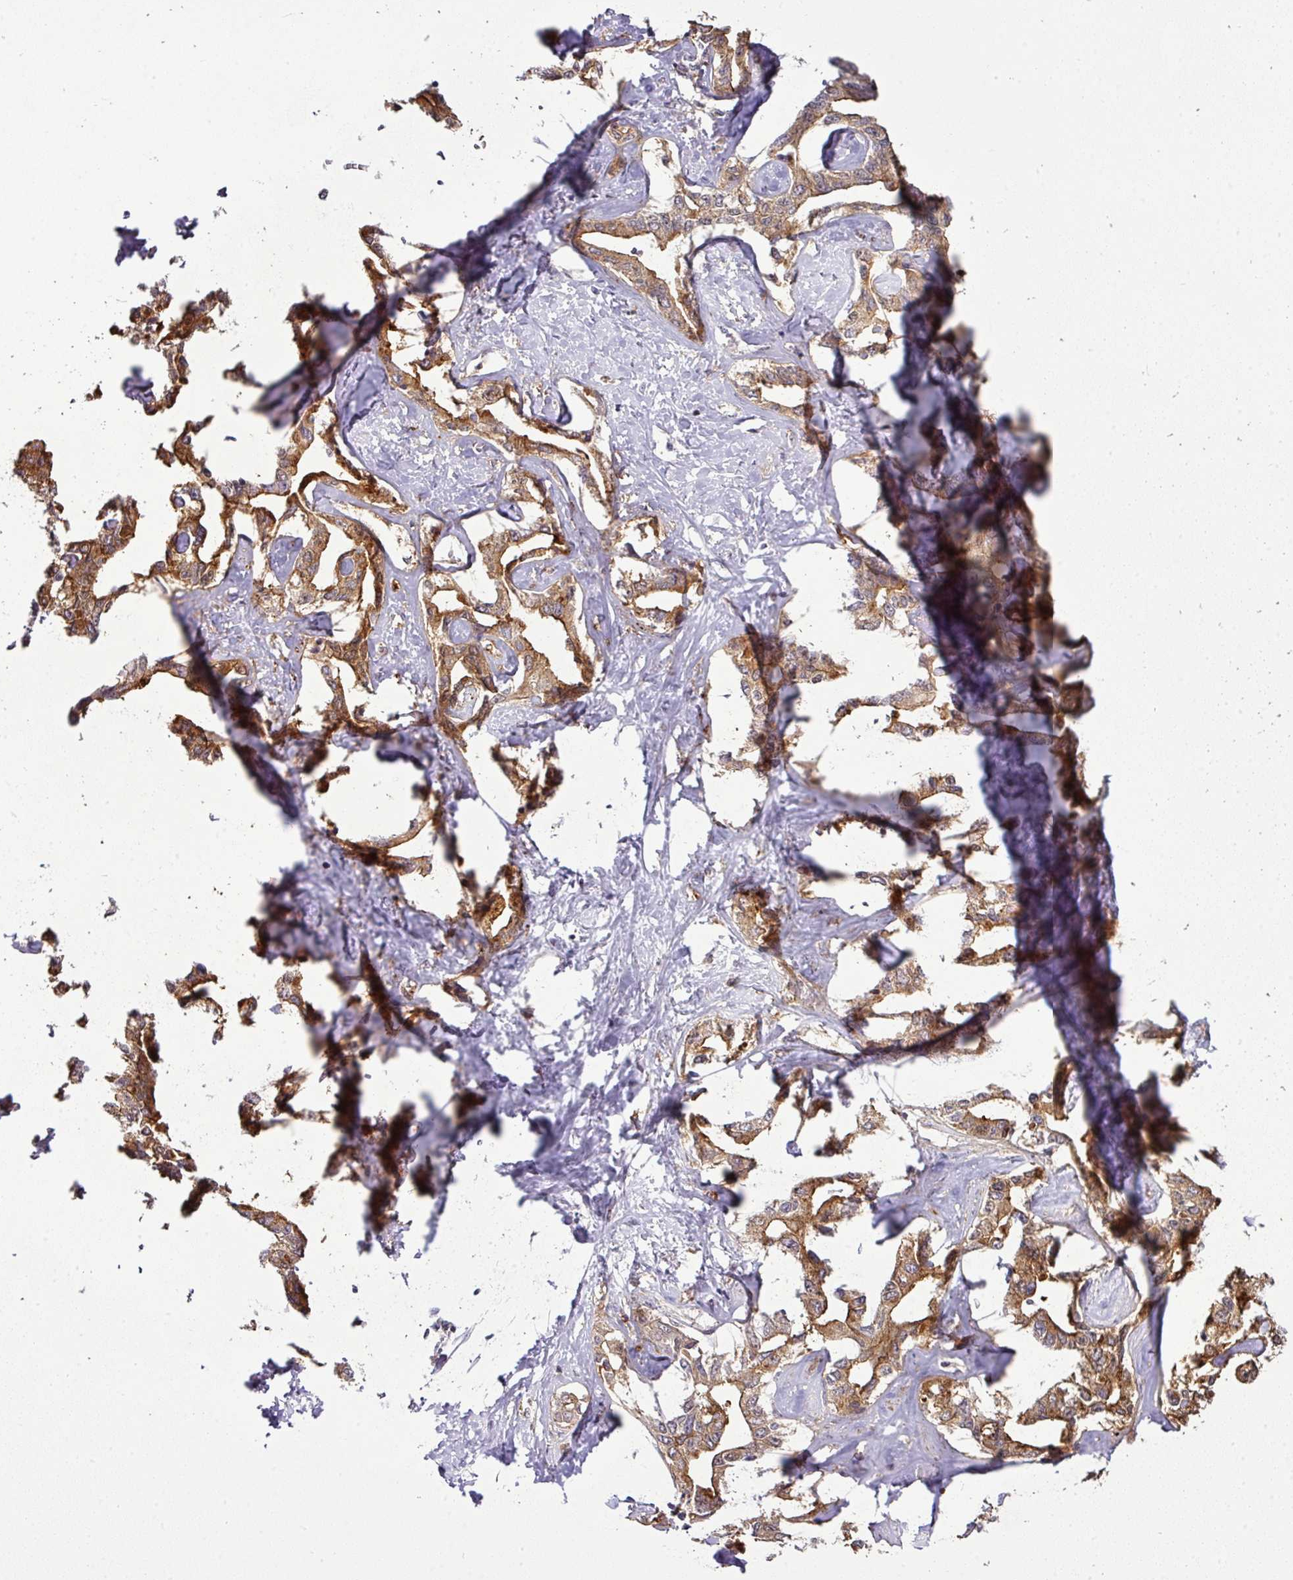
{"staining": {"intensity": "moderate", "quantity": ">75%", "location": "cytoplasmic/membranous"}, "tissue": "liver cancer", "cell_type": "Tumor cells", "image_type": "cancer", "snomed": [{"axis": "morphology", "description": "Cholangiocarcinoma"}, {"axis": "topography", "description": "Liver"}], "caption": "Approximately >75% of tumor cells in human liver cholangiocarcinoma demonstrate moderate cytoplasmic/membranous protein positivity as visualized by brown immunohistochemical staining.", "gene": "TMEM107", "patient": {"sex": "male", "age": 59}}